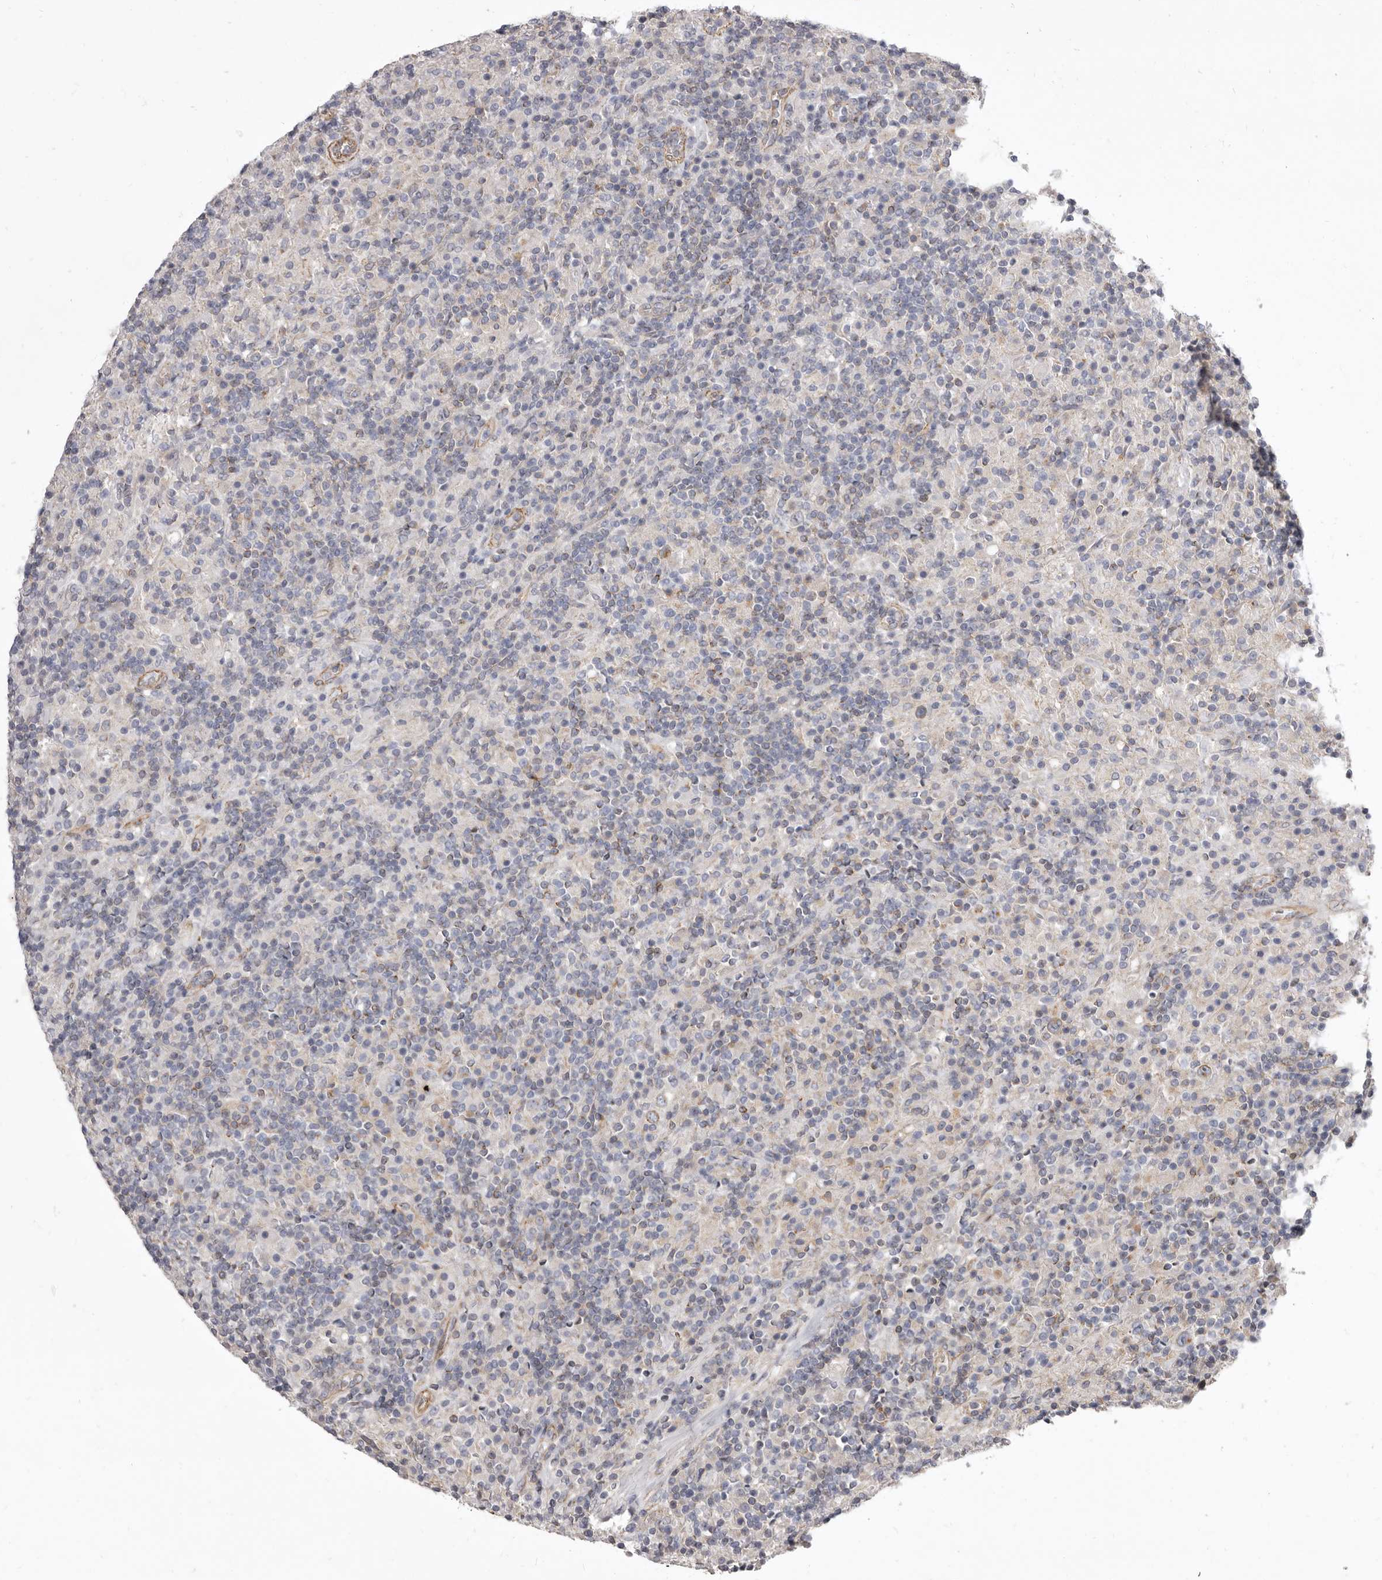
{"staining": {"intensity": "negative", "quantity": "none", "location": "none"}, "tissue": "lymphoma", "cell_type": "Tumor cells", "image_type": "cancer", "snomed": [{"axis": "morphology", "description": "Hodgkin's disease, NOS"}, {"axis": "topography", "description": "Lymph node"}], "caption": "Immunohistochemical staining of human Hodgkin's disease demonstrates no significant positivity in tumor cells.", "gene": "P2RX6", "patient": {"sex": "male", "age": 70}}